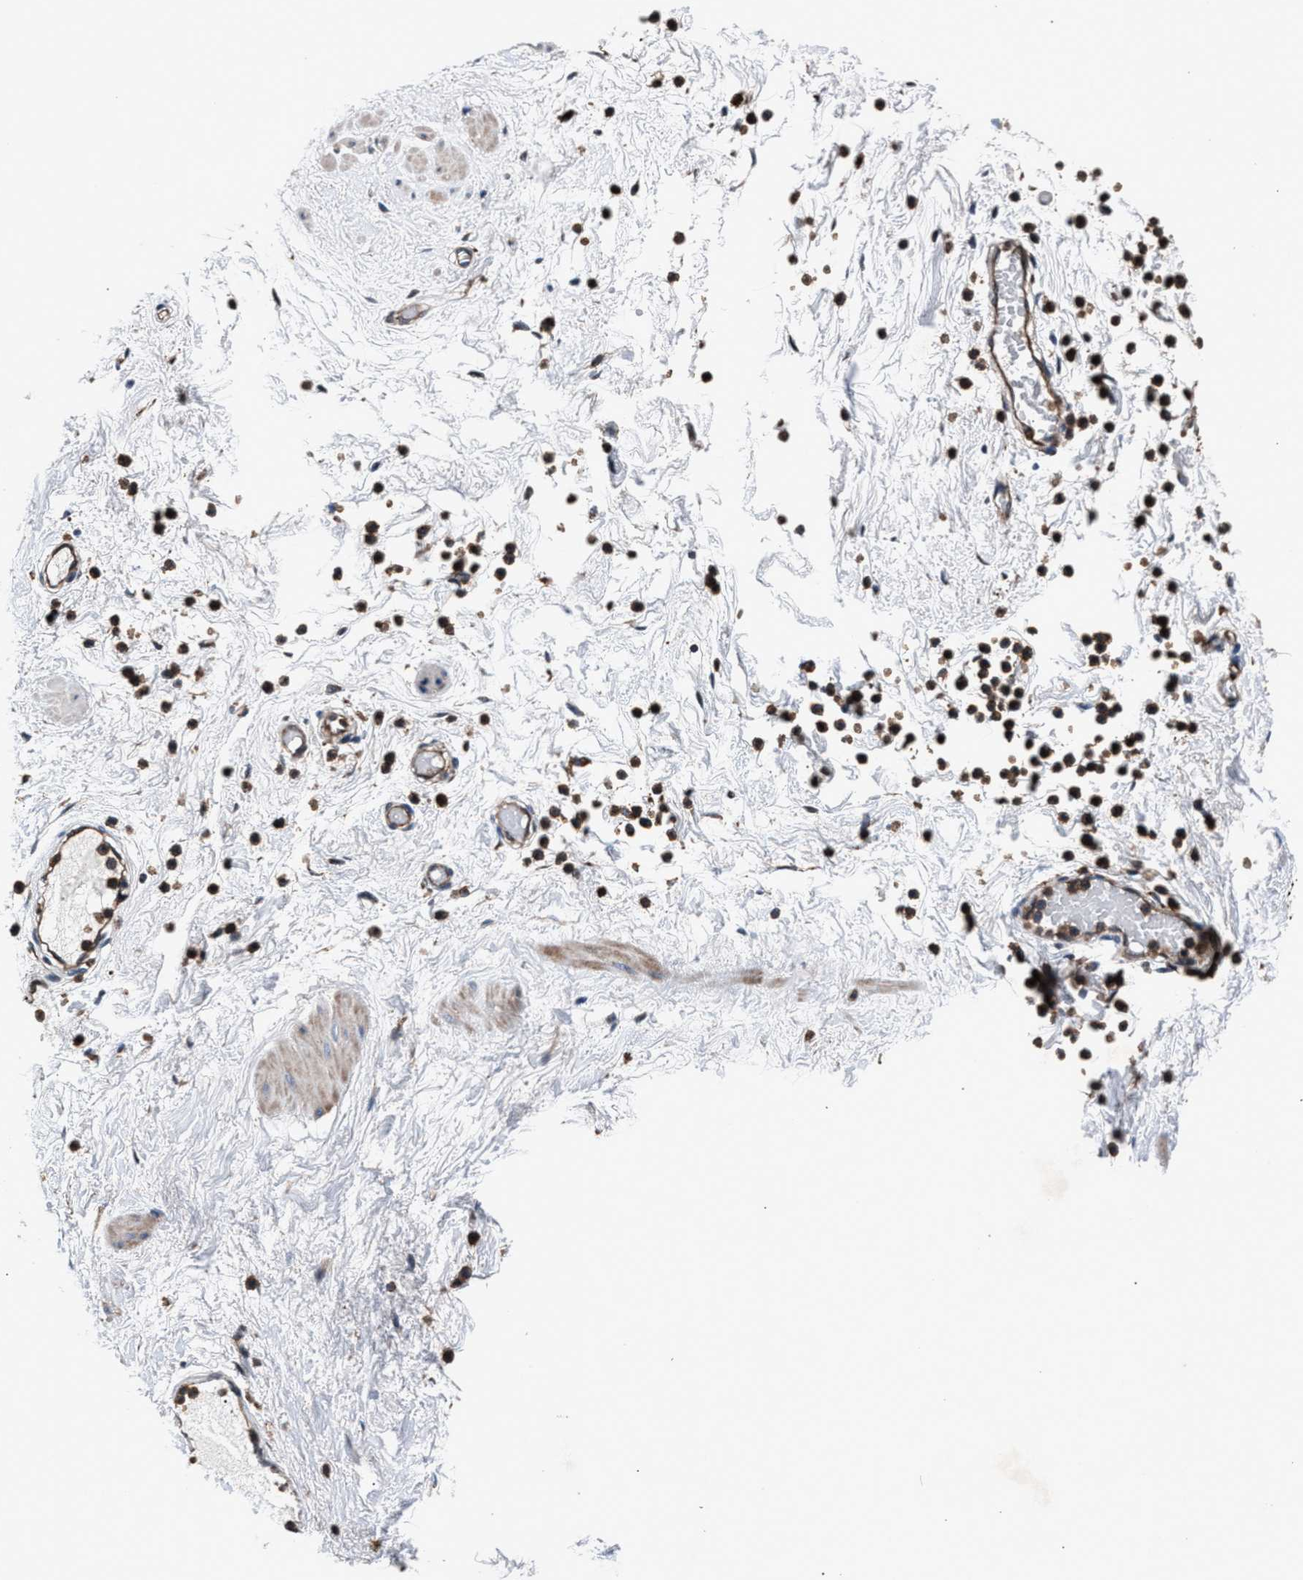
{"staining": {"intensity": "strong", "quantity": ">75%", "location": "cytoplasmic/membranous"}, "tissue": "adipose tissue", "cell_type": "Adipocytes", "image_type": "normal", "snomed": [{"axis": "morphology", "description": "Normal tissue, NOS"}, {"axis": "topography", "description": "Soft tissue"}, {"axis": "topography", "description": "Vascular tissue"}], "caption": "DAB immunohistochemical staining of benign human adipose tissue displays strong cytoplasmic/membranous protein expression in approximately >75% of adipocytes.", "gene": "MFSD11", "patient": {"sex": "female", "age": 35}}